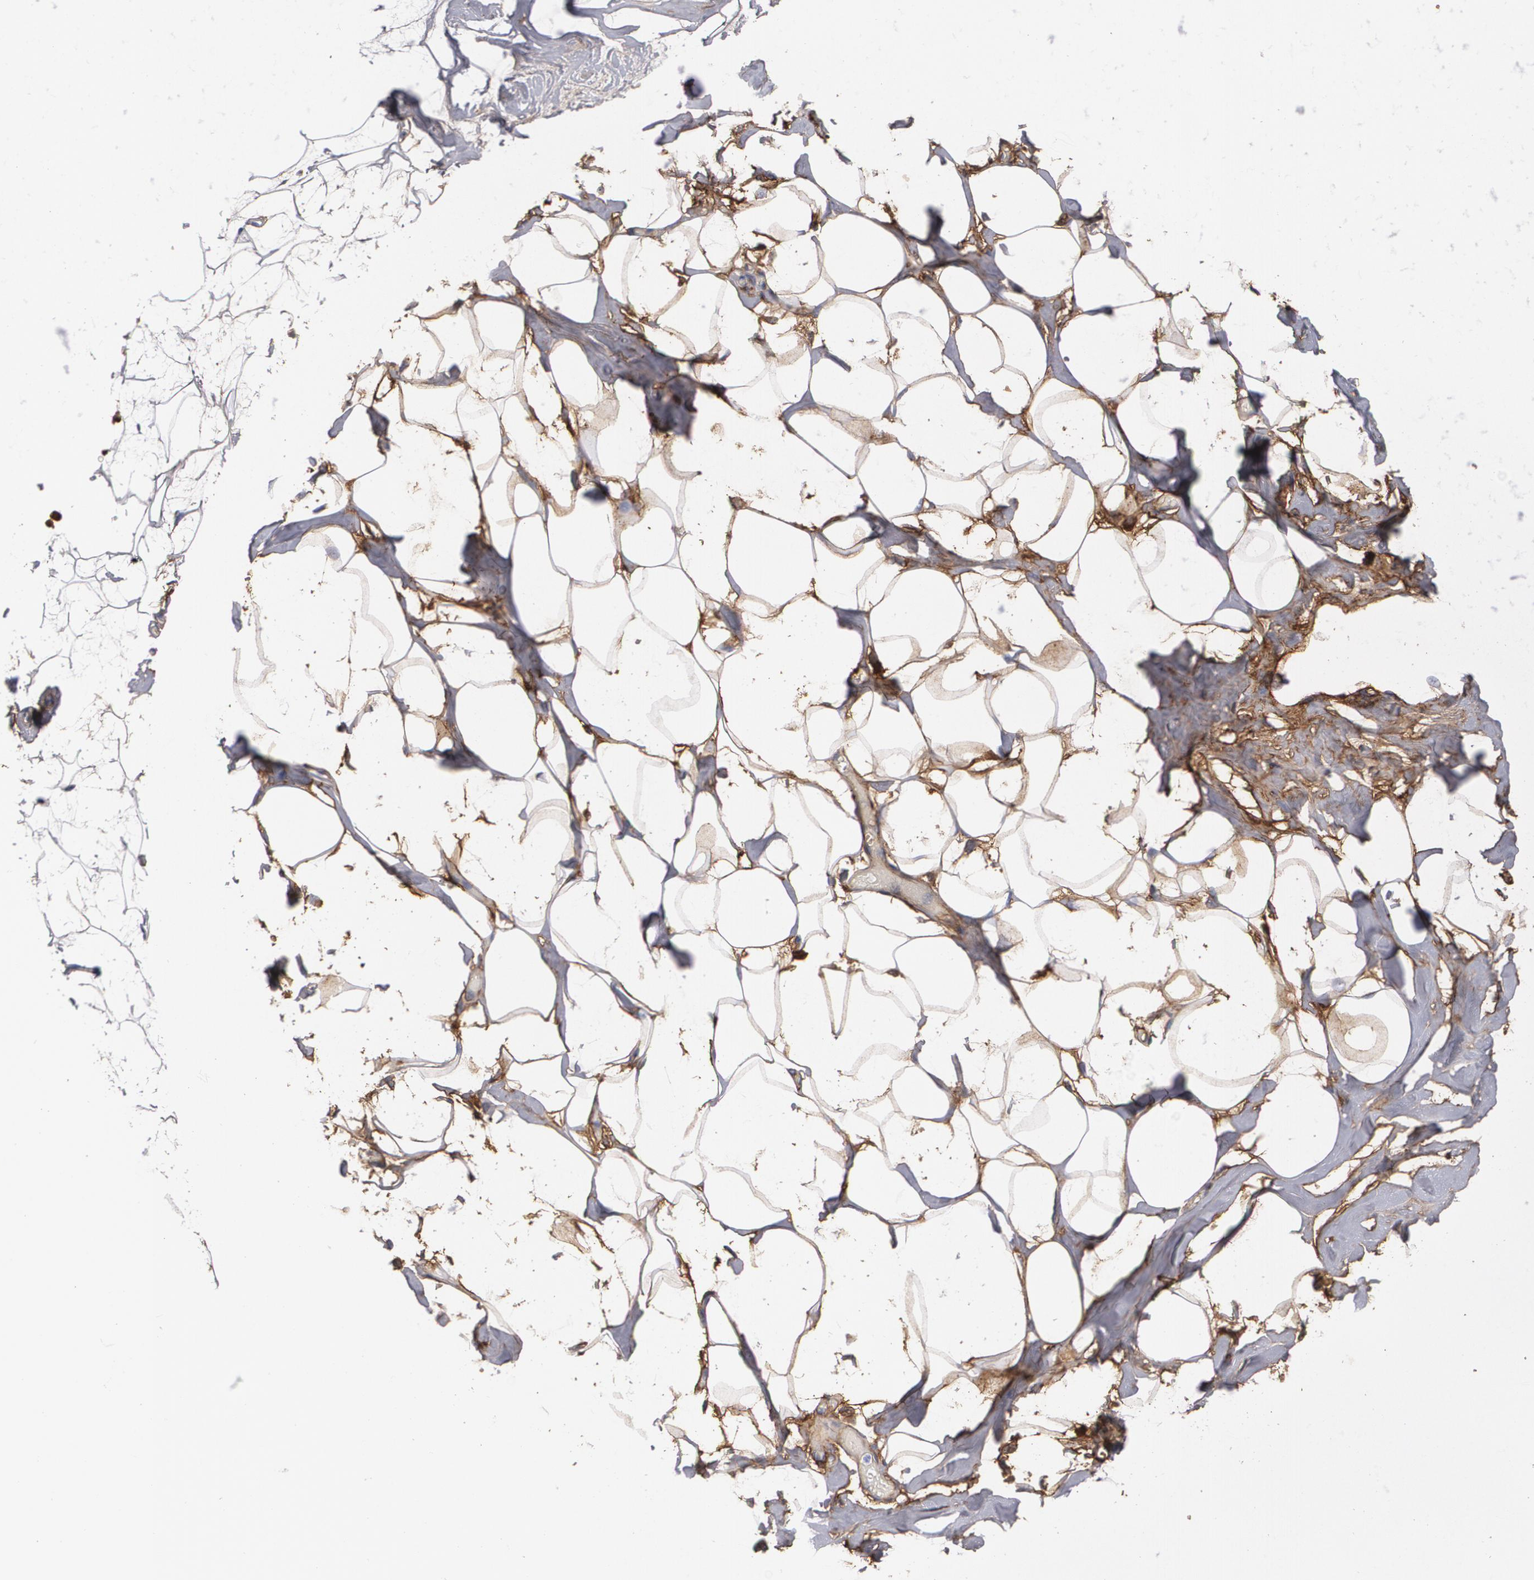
{"staining": {"intensity": "moderate", "quantity": "25%-75%", "location": "cytoplasmic/membranous"}, "tissue": "breast", "cell_type": "Adipocytes", "image_type": "normal", "snomed": [{"axis": "morphology", "description": "Normal tissue, NOS"}, {"axis": "morphology", "description": "Fibrosis, NOS"}, {"axis": "topography", "description": "Breast"}], "caption": "The photomicrograph exhibits immunohistochemical staining of unremarkable breast. There is moderate cytoplasmic/membranous expression is identified in about 25%-75% of adipocytes.", "gene": "FBLN1", "patient": {"sex": "female", "age": 39}}